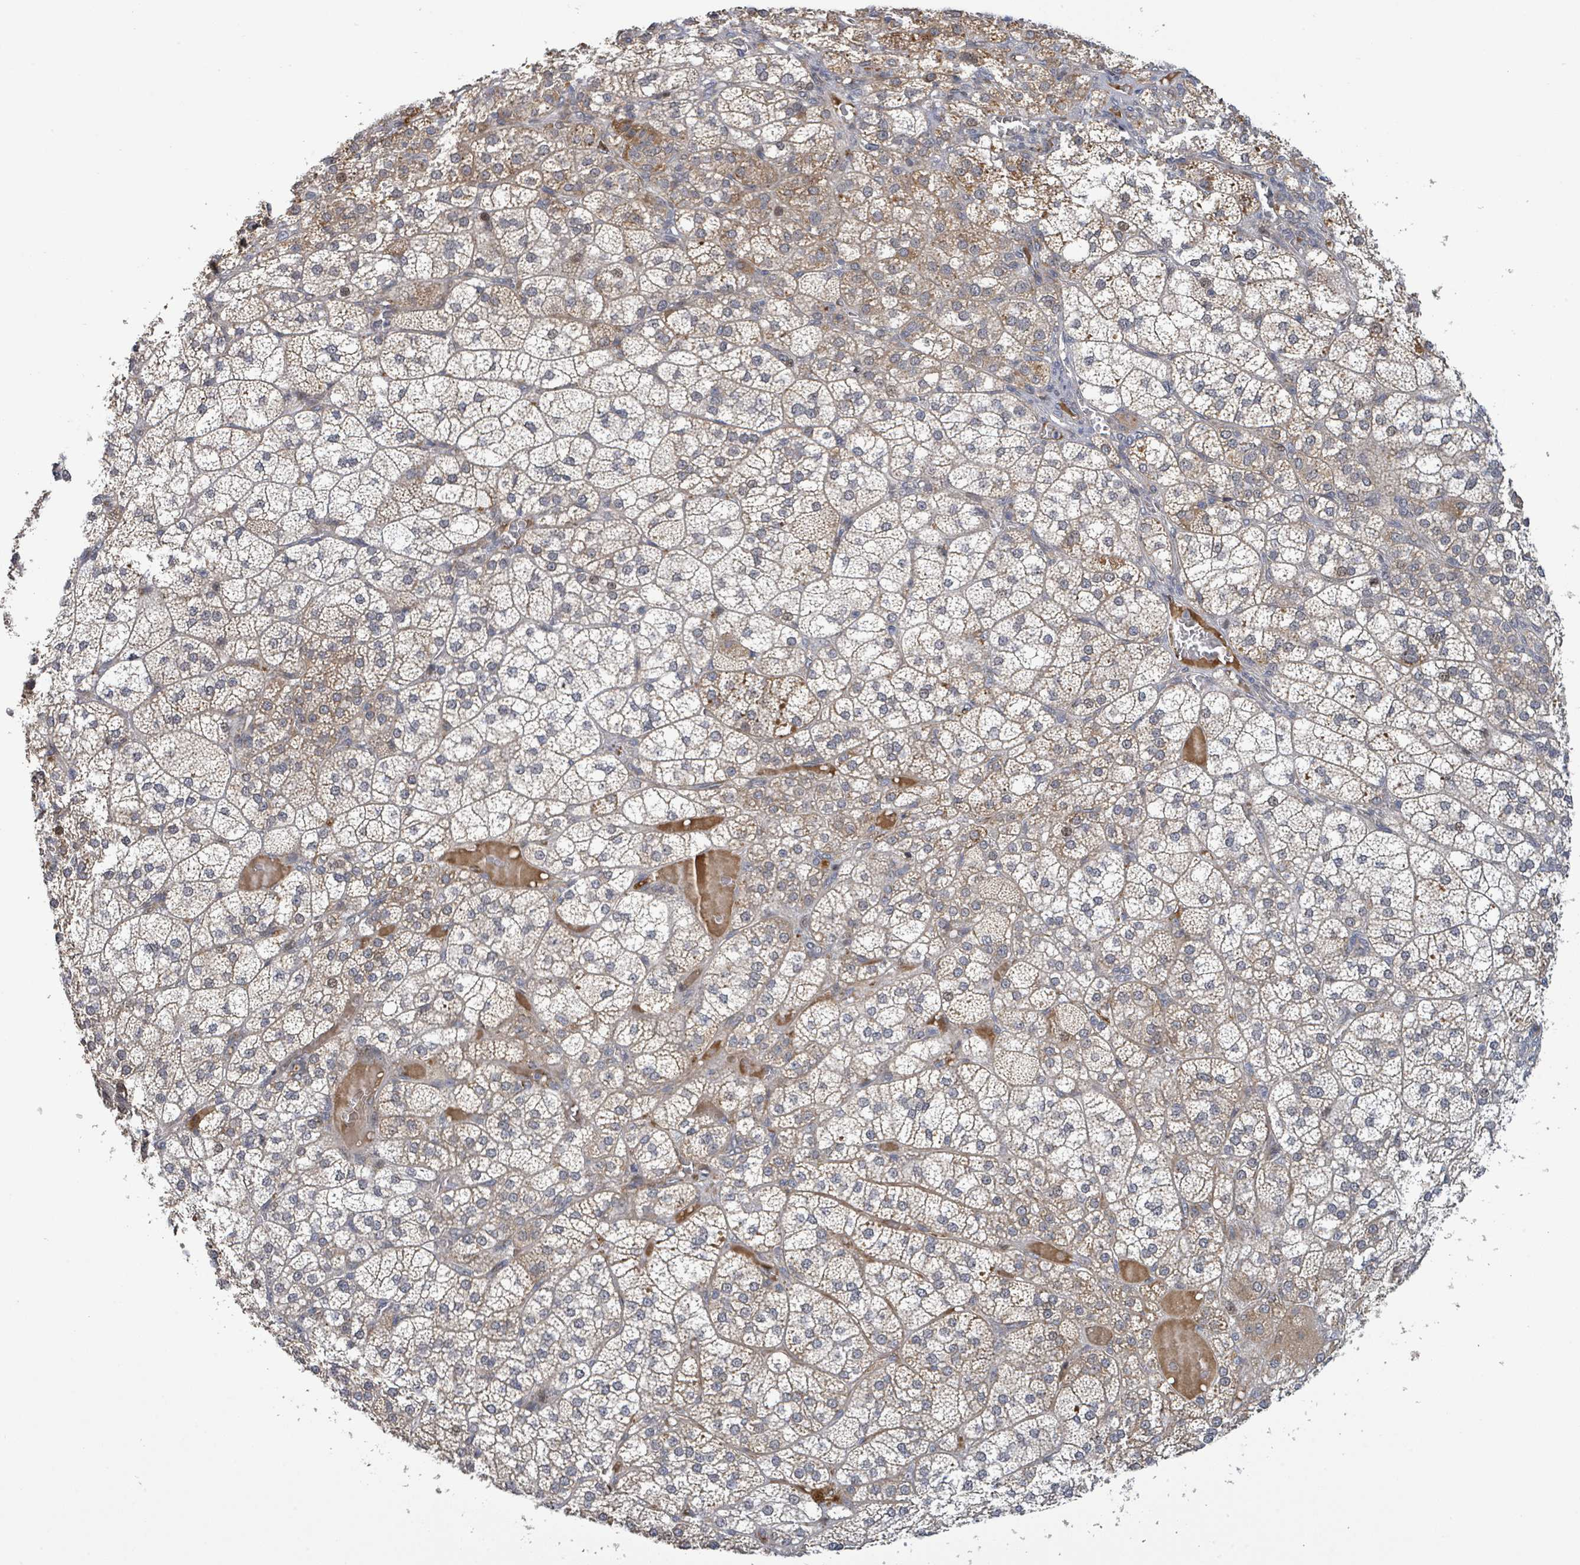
{"staining": {"intensity": "strong", "quantity": "25%-75%", "location": "cytoplasmic/membranous"}, "tissue": "adrenal gland", "cell_type": "Glandular cells", "image_type": "normal", "snomed": [{"axis": "morphology", "description": "Normal tissue, NOS"}, {"axis": "topography", "description": "Adrenal gland"}], "caption": "This micrograph shows IHC staining of benign adrenal gland, with high strong cytoplasmic/membranous positivity in about 25%-75% of glandular cells.", "gene": "ITGA11", "patient": {"sex": "female", "age": 60}}